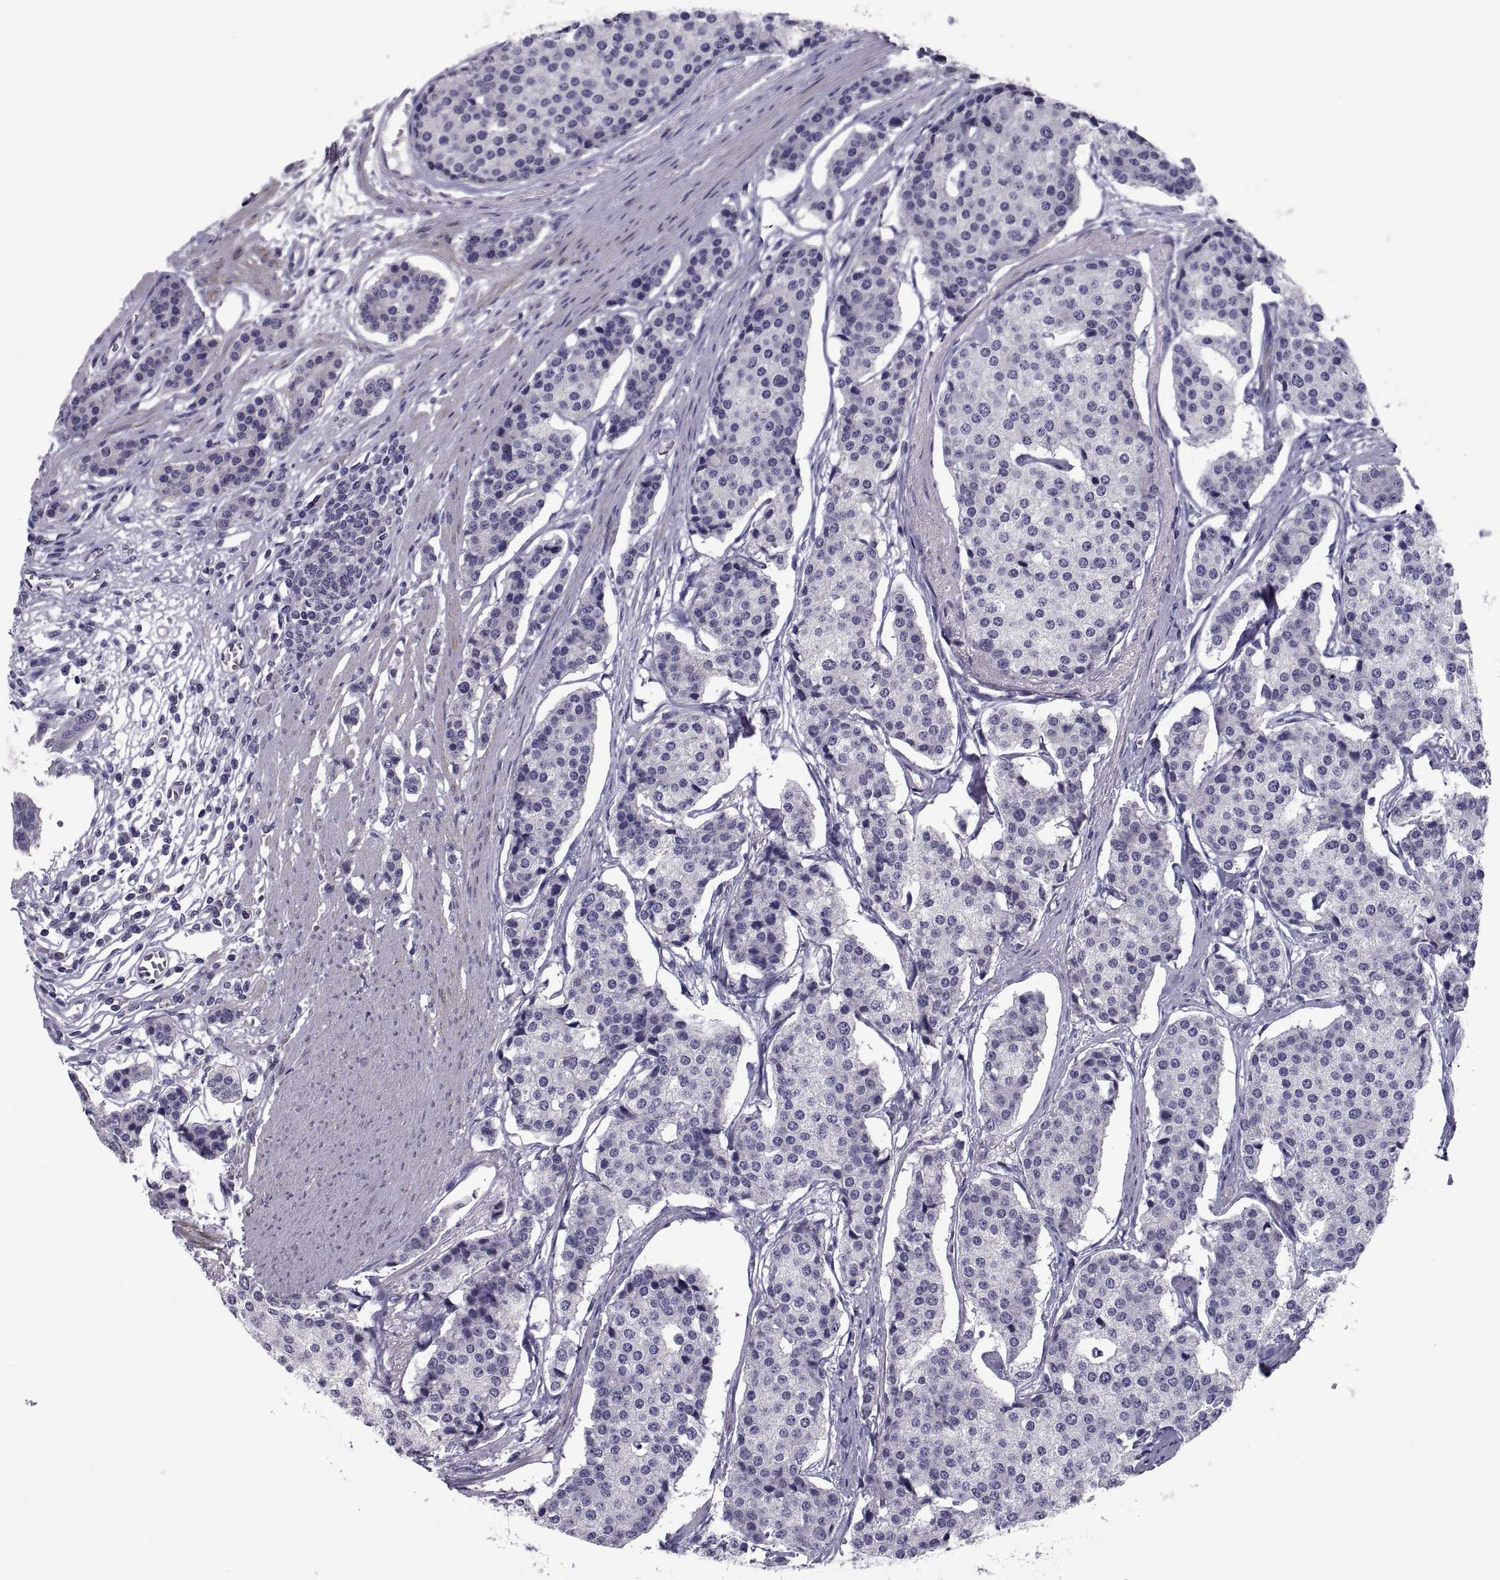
{"staining": {"intensity": "negative", "quantity": "none", "location": "none"}, "tissue": "carcinoid", "cell_type": "Tumor cells", "image_type": "cancer", "snomed": [{"axis": "morphology", "description": "Carcinoid, malignant, NOS"}, {"axis": "topography", "description": "Small intestine"}], "caption": "This photomicrograph is of carcinoid stained with immunohistochemistry (IHC) to label a protein in brown with the nuclei are counter-stained blue. There is no staining in tumor cells.", "gene": "PDZRN4", "patient": {"sex": "female", "age": 65}}